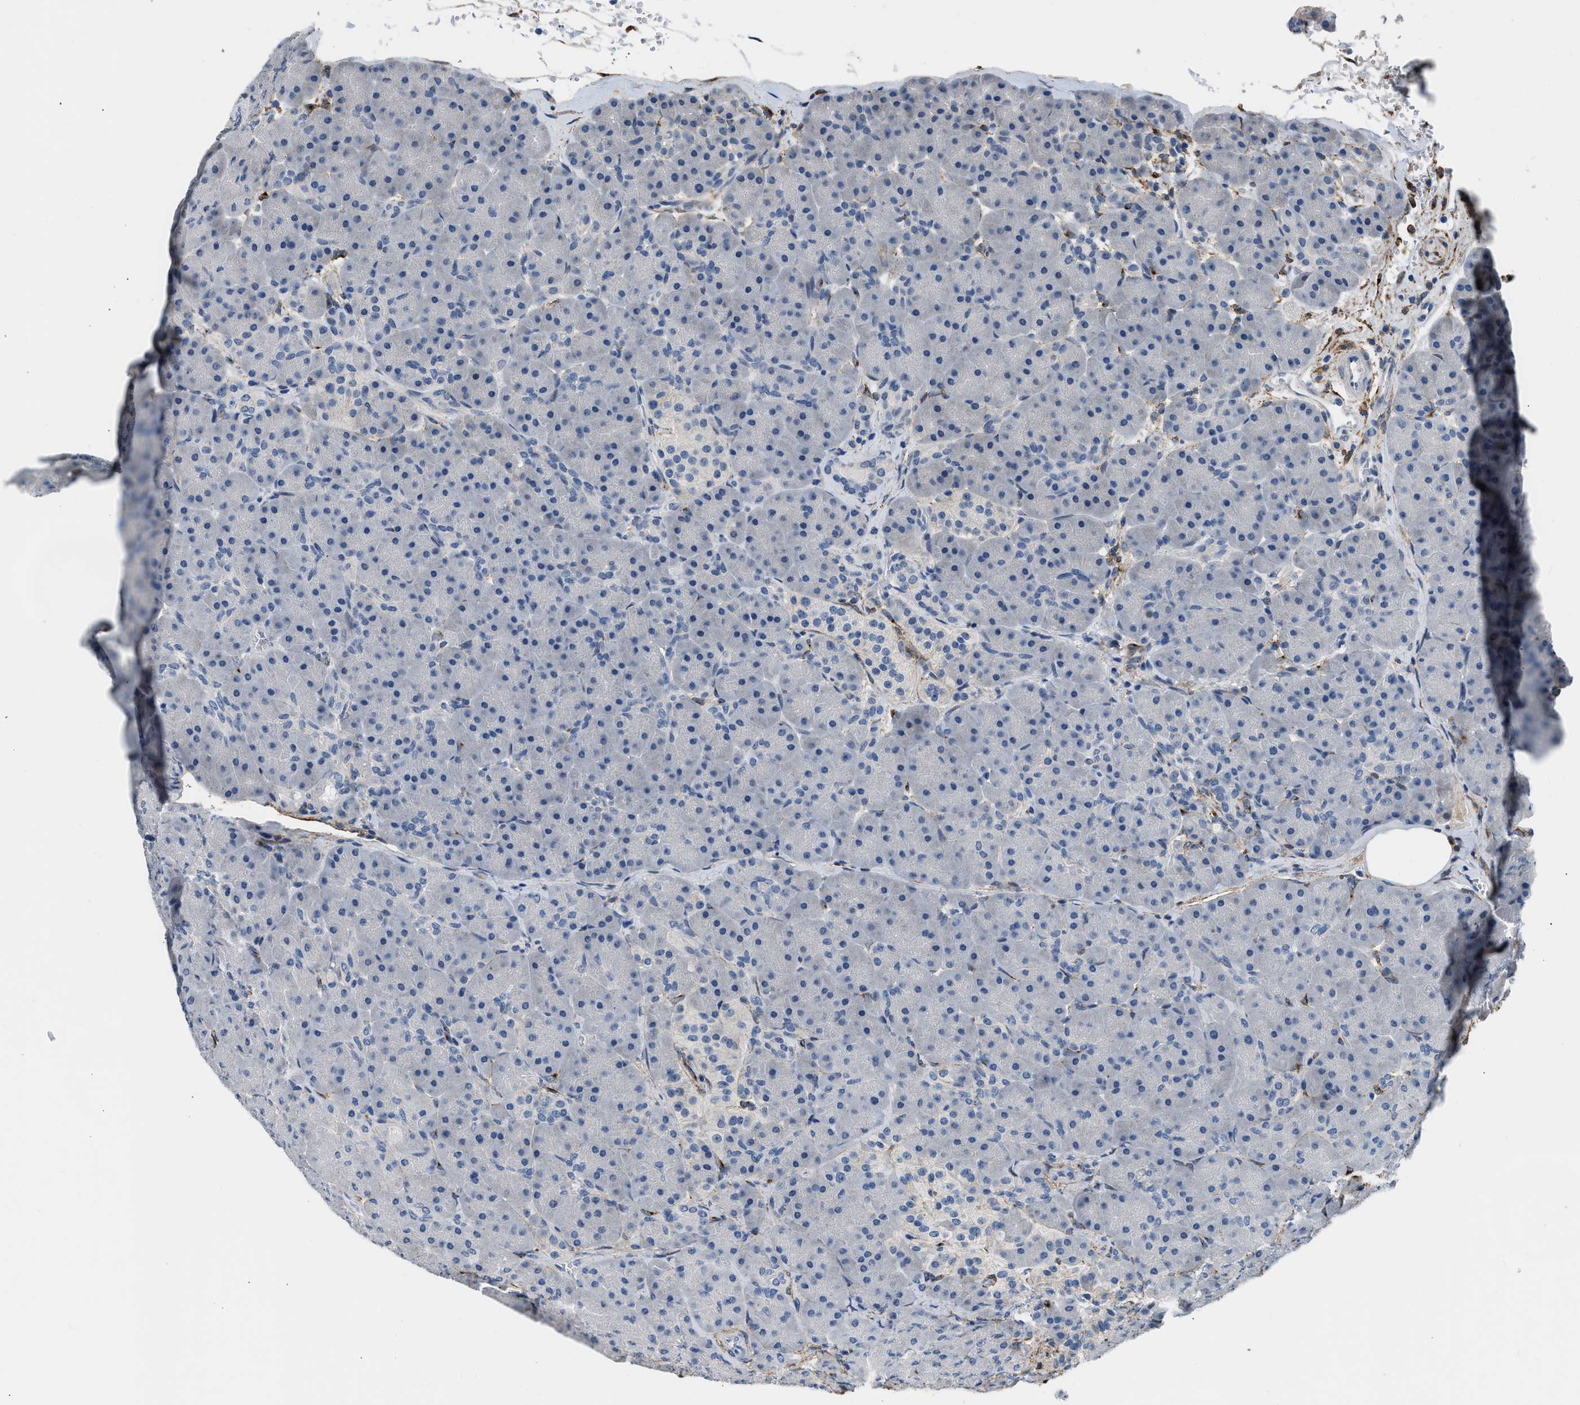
{"staining": {"intensity": "negative", "quantity": "none", "location": "none"}, "tissue": "pancreas", "cell_type": "Exocrine glandular cells", "image_type": "normal", "snomed": [{"axis": "morphology", "description": "Normal tissue, NOS"}, {"axis": "topography", "description": "Pancreas"}], "caption": "High power microscopy micrograph of an immunohistochemistry photomicrograph of normal pancreas, revealing no significant staining in exocrine glandular cells. (Stains: DAB IHC with hematoxylin counter stain, Microscopy: brightfield microscopy at high magnification).", "gene": "LRP1", "patient": {"sex": "male", "age": 66}}